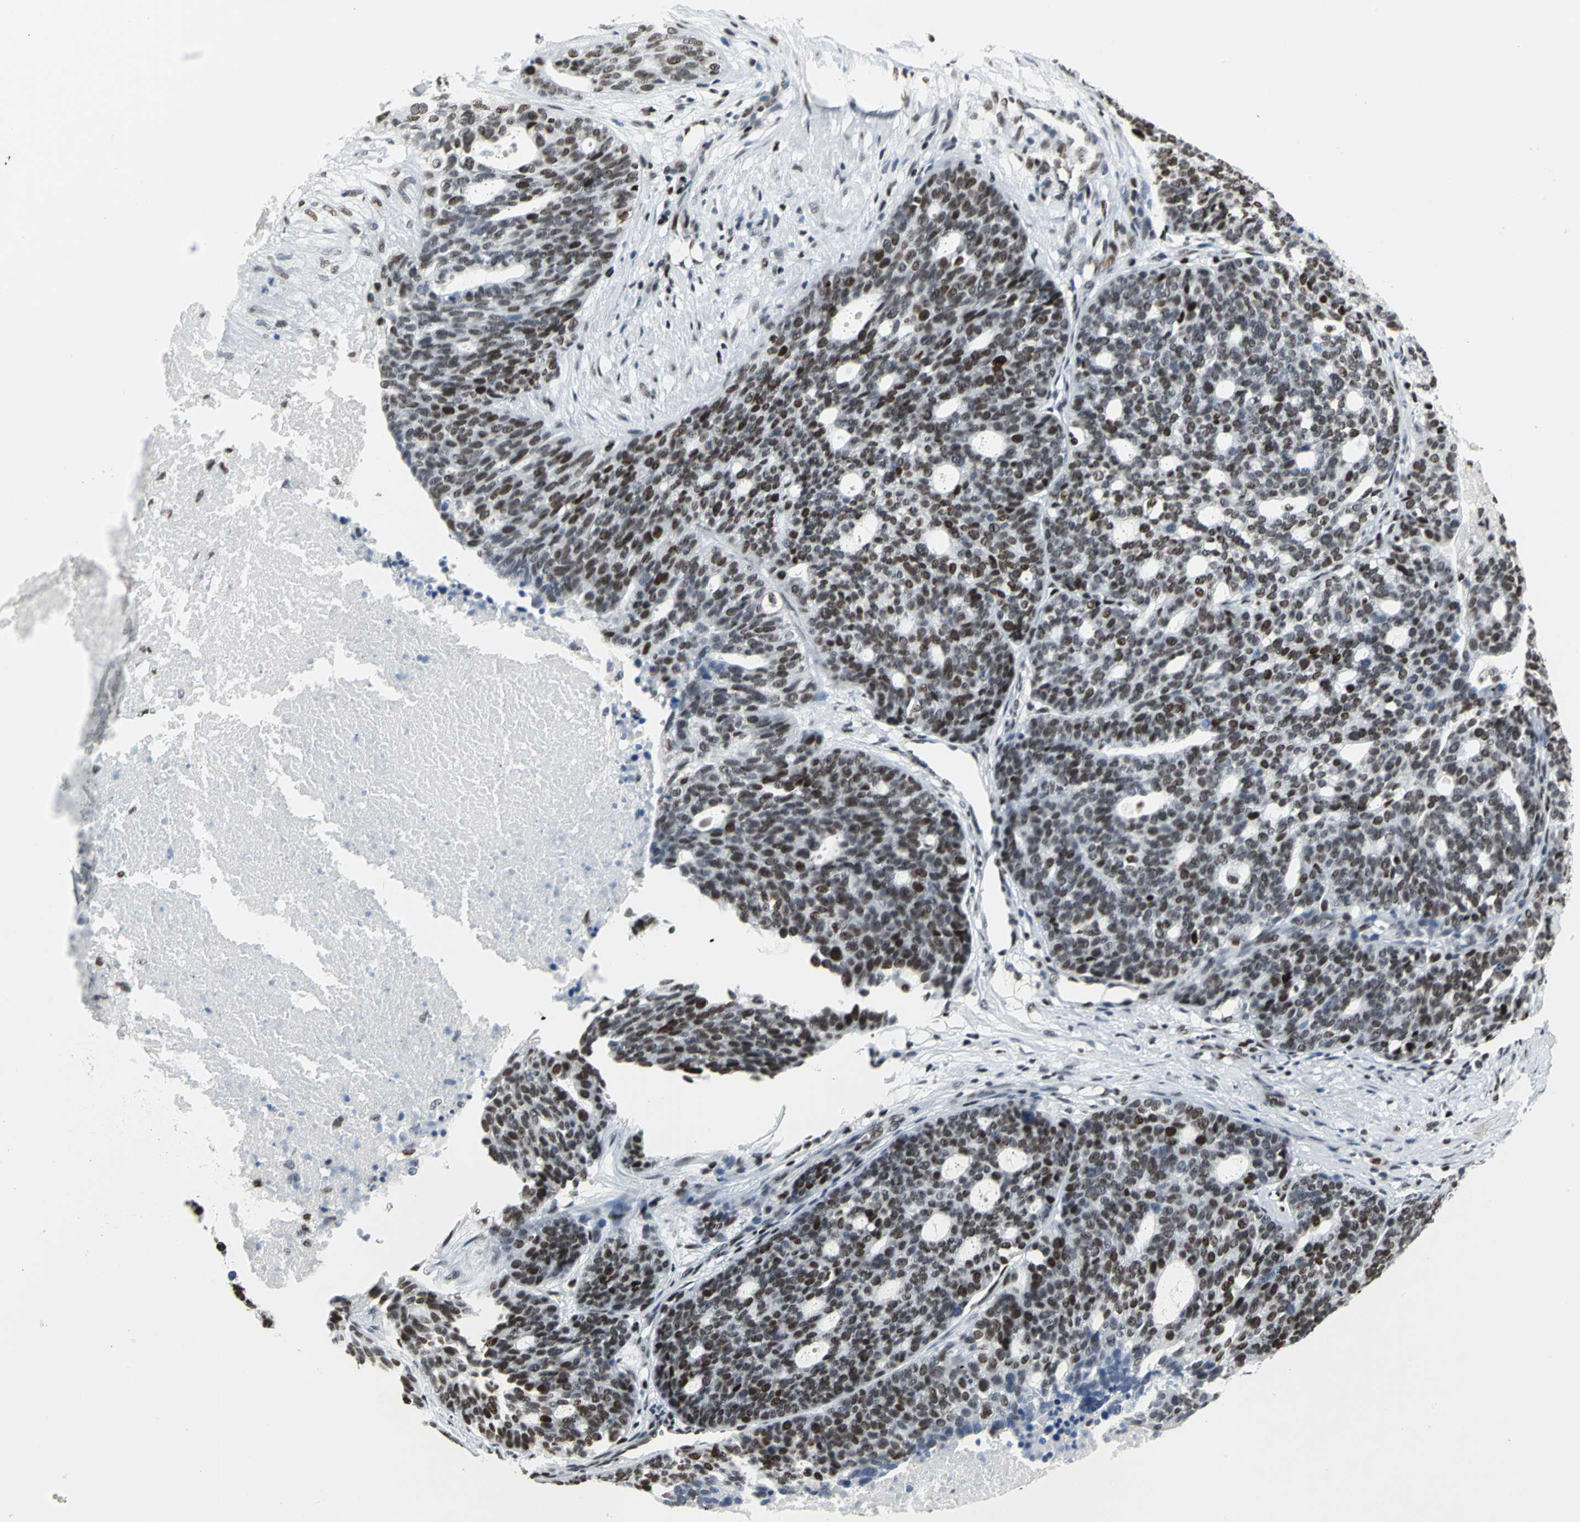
{"staining": {"intensity": "moderate", "quantity": ">75%", "location": "nuclear"}, "tissue": "ovarian cancer", "cell_type": "Tumor cells", "image_type": "cancer", "snomed": [{"axis": "morphology", "description": "Cystadenocarcinoma, serous, NOS"}, {"axis": "topography", "description": "Ovary"}], "caption": "Protein expression by IHC exhibits moderate nuclear positivity in approximately >75% of tumor cells in ovarian cancer (serous cystadenocarcinoma).", "gene": "HNRNPD", "patient": {"sex": "female", "age": 59}}